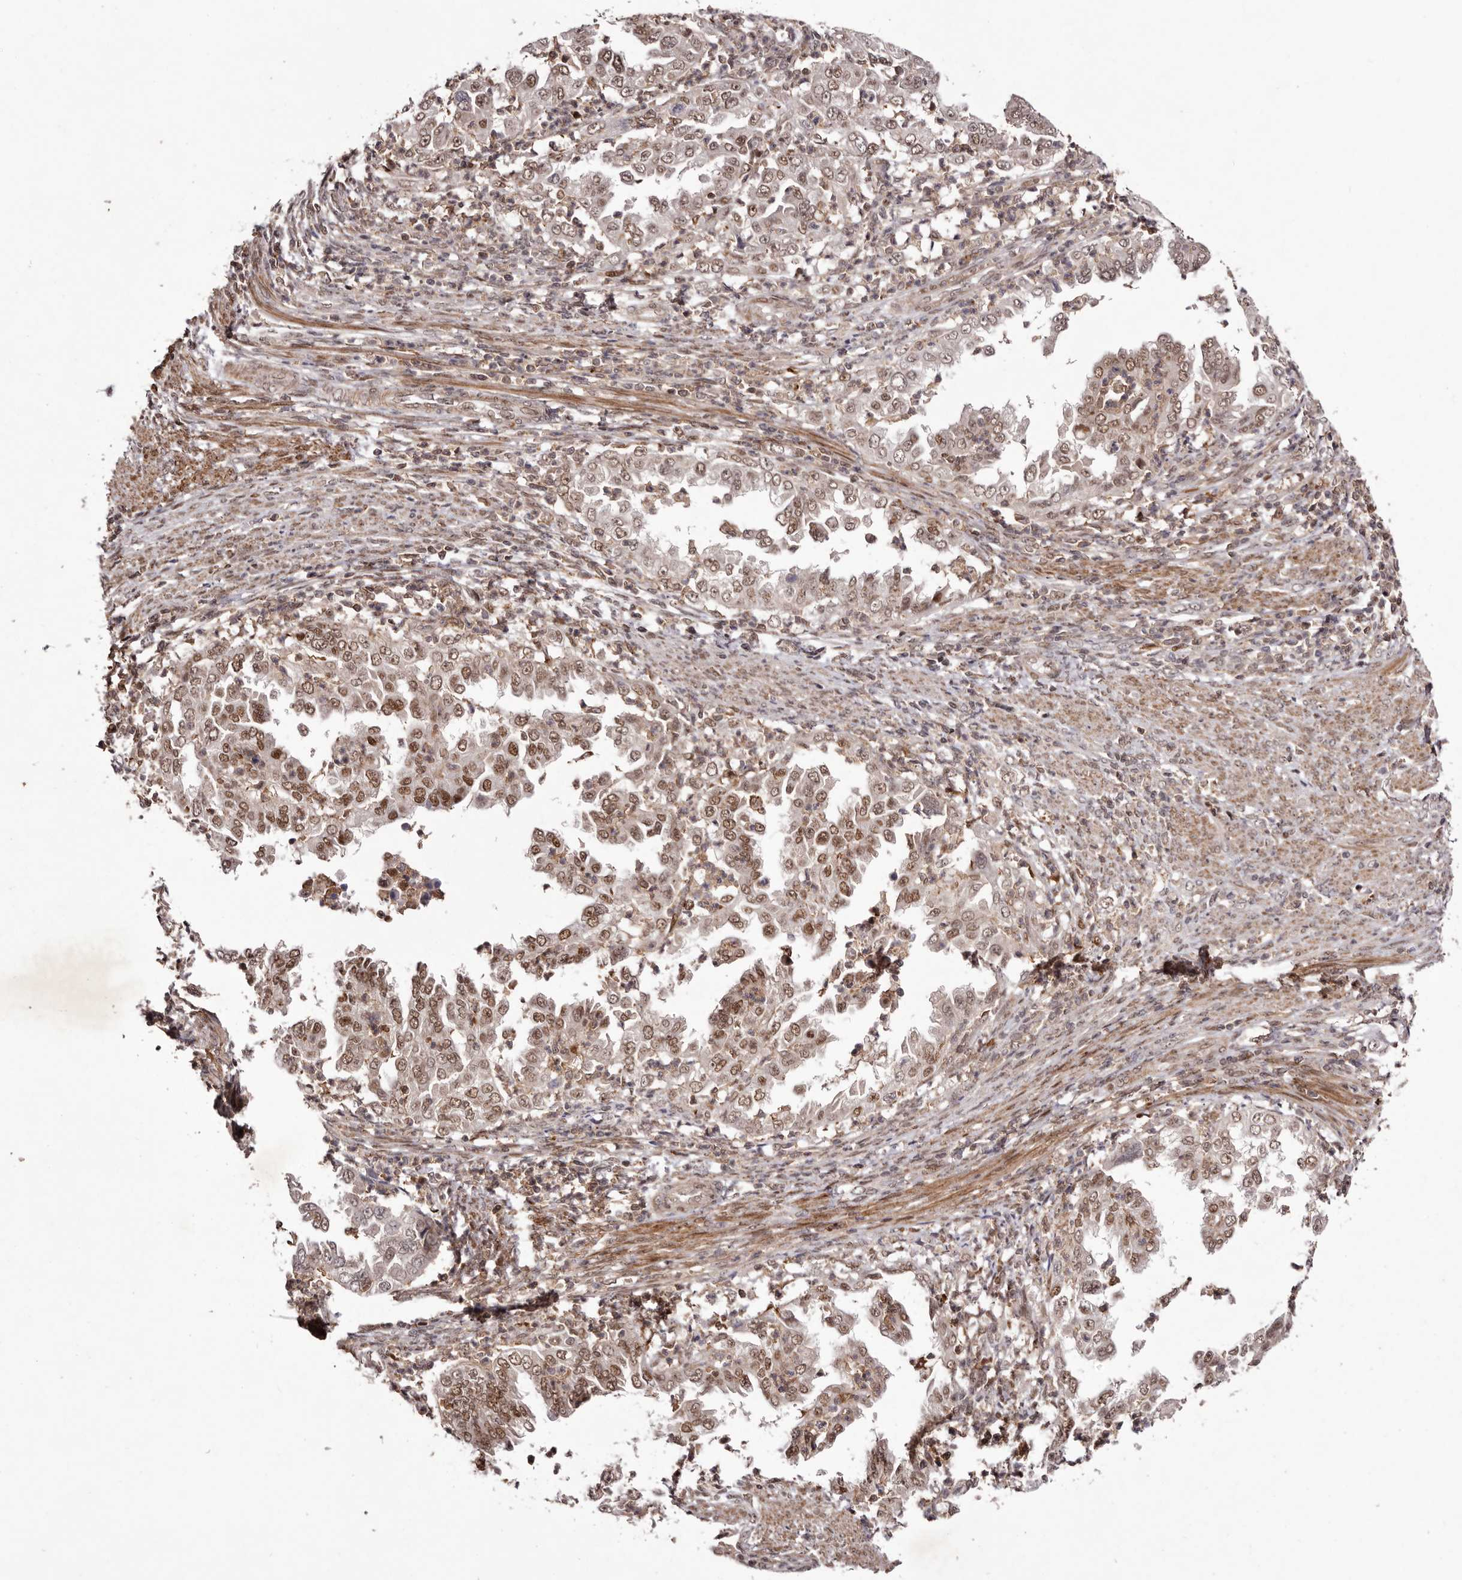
{"staining": {"intensity": "moderate", "quantity": ">75%", "location": "cytoplasmic/membranous,nuclear"}, "tissue": "endometrial cancer", "cell_type": "Tumor cells", "image_type": "cancer", "snomed": [{"axis": "morphology", "description": "Adenocarcinoma, NOS"}, {"axis": "topography", "description": "Endometrium"}], "caption": "The histopathology image displays immunohistochemical staining of endometrial cancer (adenocarcinoma). There is moderate cytoplasmic/membranous and nuclear positivity is seen in approximately >75% of tumor cells. (DAB (3,3'-diaminobenzidine) = brown stain, brightfield microscopy at high magnification).", "gene": "FBXO5", "patient": {"sex": "female", "age": 85}}